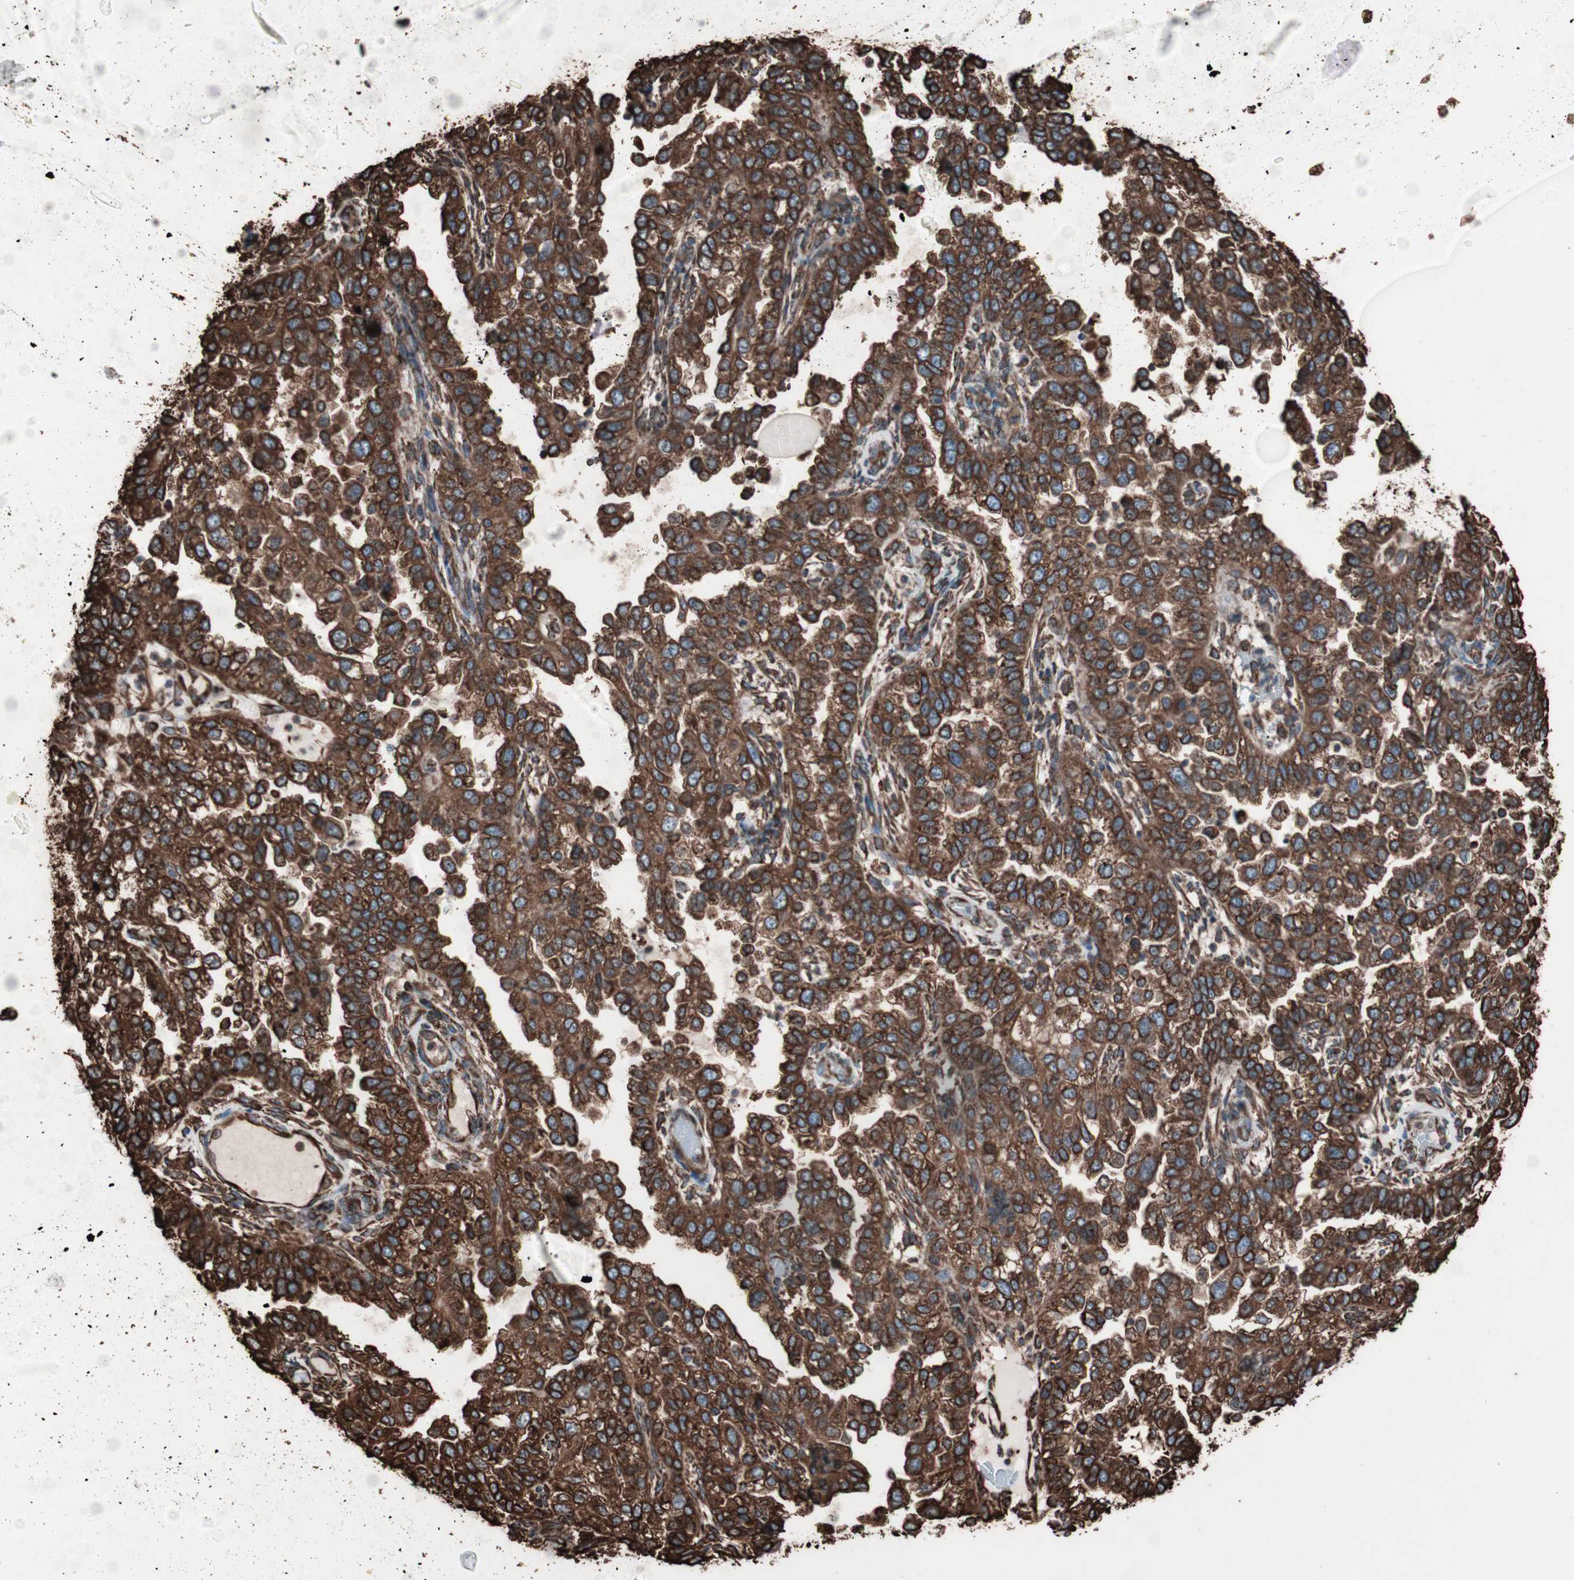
{"staining": {"intensity": "strong", "quantity": ">75%", "location": "cytoplasmic/membranous"}, "tissue": "endometrial cancer", "cell_type": "Tumor cells", "image_type": "cancer", "snomed": [{"axis": "morphology", "description": "Adenocarcinoma, NOS"}, {"axis": "topography", "description": "Endometrium"}], "caption": "This is a micrograph of immunohistochemistry (IHC) staining of adenocarcinoma (endometrial), which shows strong positivity in the cytoplasmic/membranous of tumor cells.", "gene": "HSP90B1", "patient": {"sex": "female", "age": 85}}